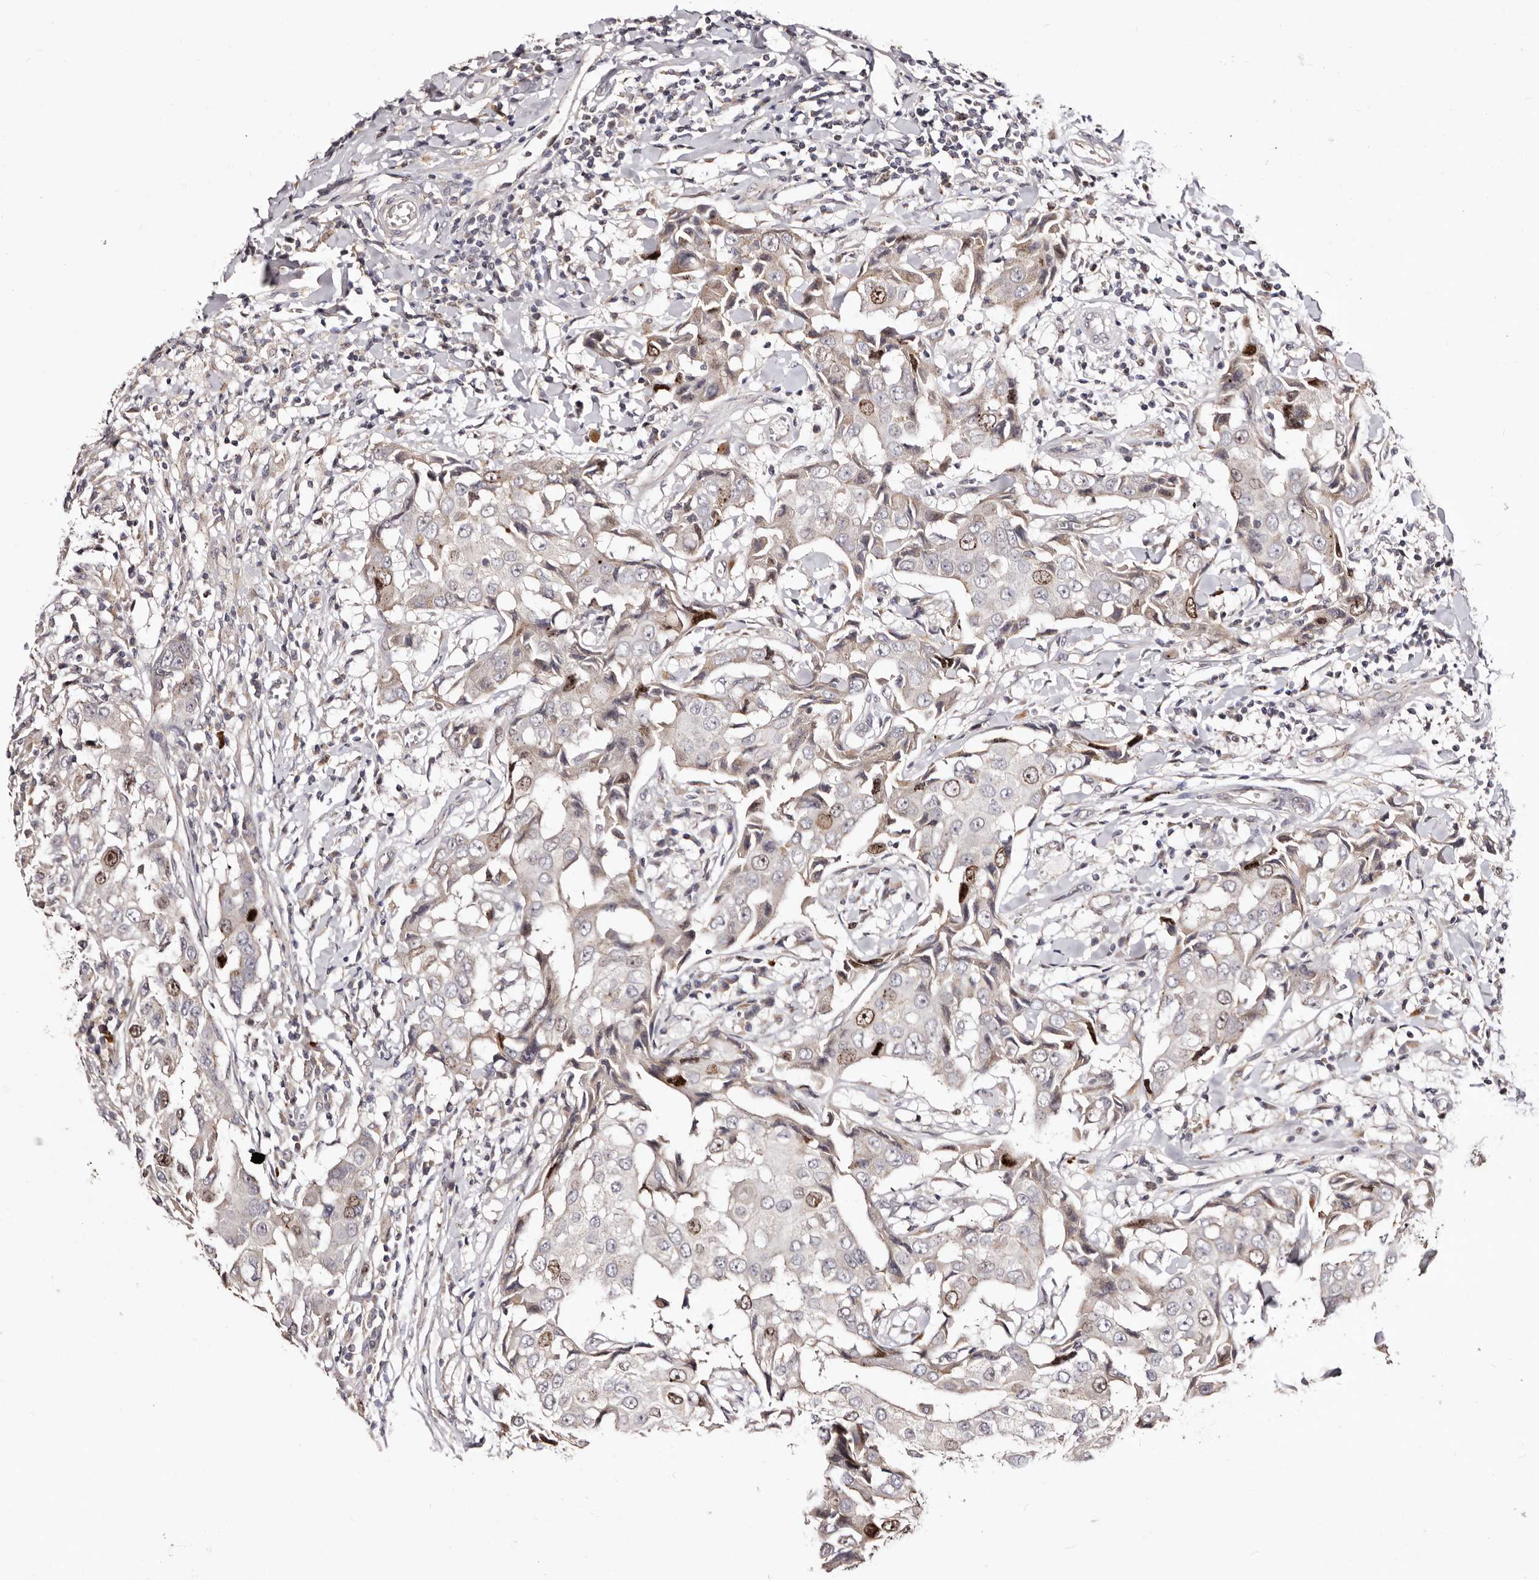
{"staining": {"intensity": "moderate", "quantity": "<25%", "location": "nuclear"}, "tissue": "breast cancer", "cell_type": "Tumor cells", "image_type": "cancer", "snomed": [{"axis": "morphology", "description": "Duct carcinoma"}, {"axis": "topography", "description": "Breast"}], "caption": "IHC staining of breast cancer (intraductal carcinoma), which shows low levels of moderate nuclear positivity in about <25% of tumor cells indicating moderate nuclear protein staining. The staining was performed using DAB (3,3'-diaminobenzidine) (brown) for protein detection and nuclei were counterstained in hematoxylin (blue).", "gene": "CDCA8", "patient": {"sex": "female", "age": 27}}